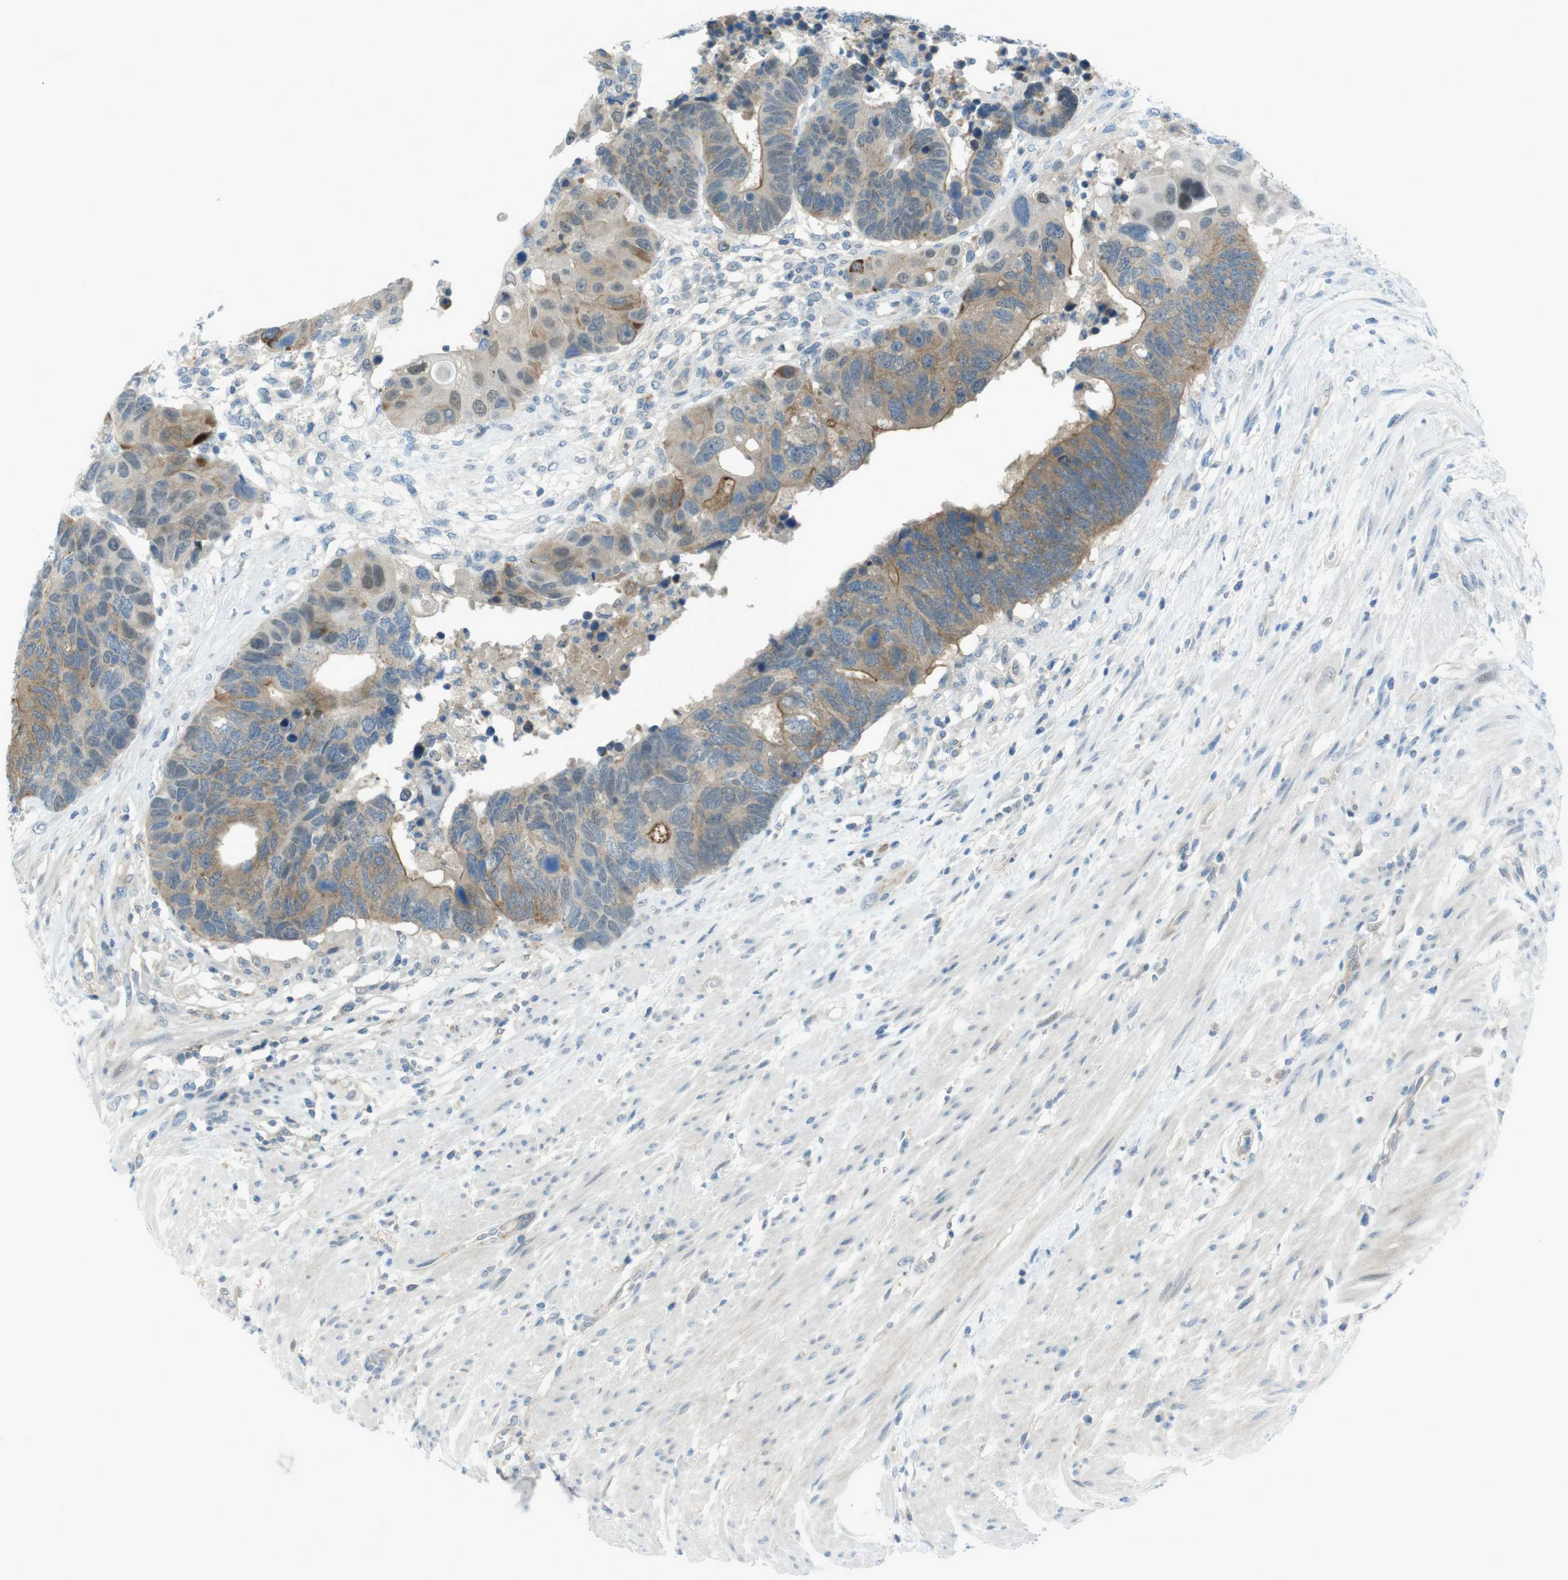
{"staining": {"intensity": "moderate", "quantity": ">75%", "location": "cytoplasmic/membranous"}, "tissue": "colorectal cancer", "cell_type": "Tumor cells", "image_type": "cancer", "snomed": [{"axis": "morphology", "description": "Adenocarcinoma, NOS"}, {"axis": "topography", "description": "Rectum"}], "caption": "The photomicrograph demonstrates immunohistochemical staining of colorectal cancer. There is moderate cytoplasmic/membranous staining is seen in about >75% of tumor cells. The protein is shown in brown color, while the nuclei are stained blue.", "gene": "ZDHHC20", "patient": {"sex": "male", "age": 51}}